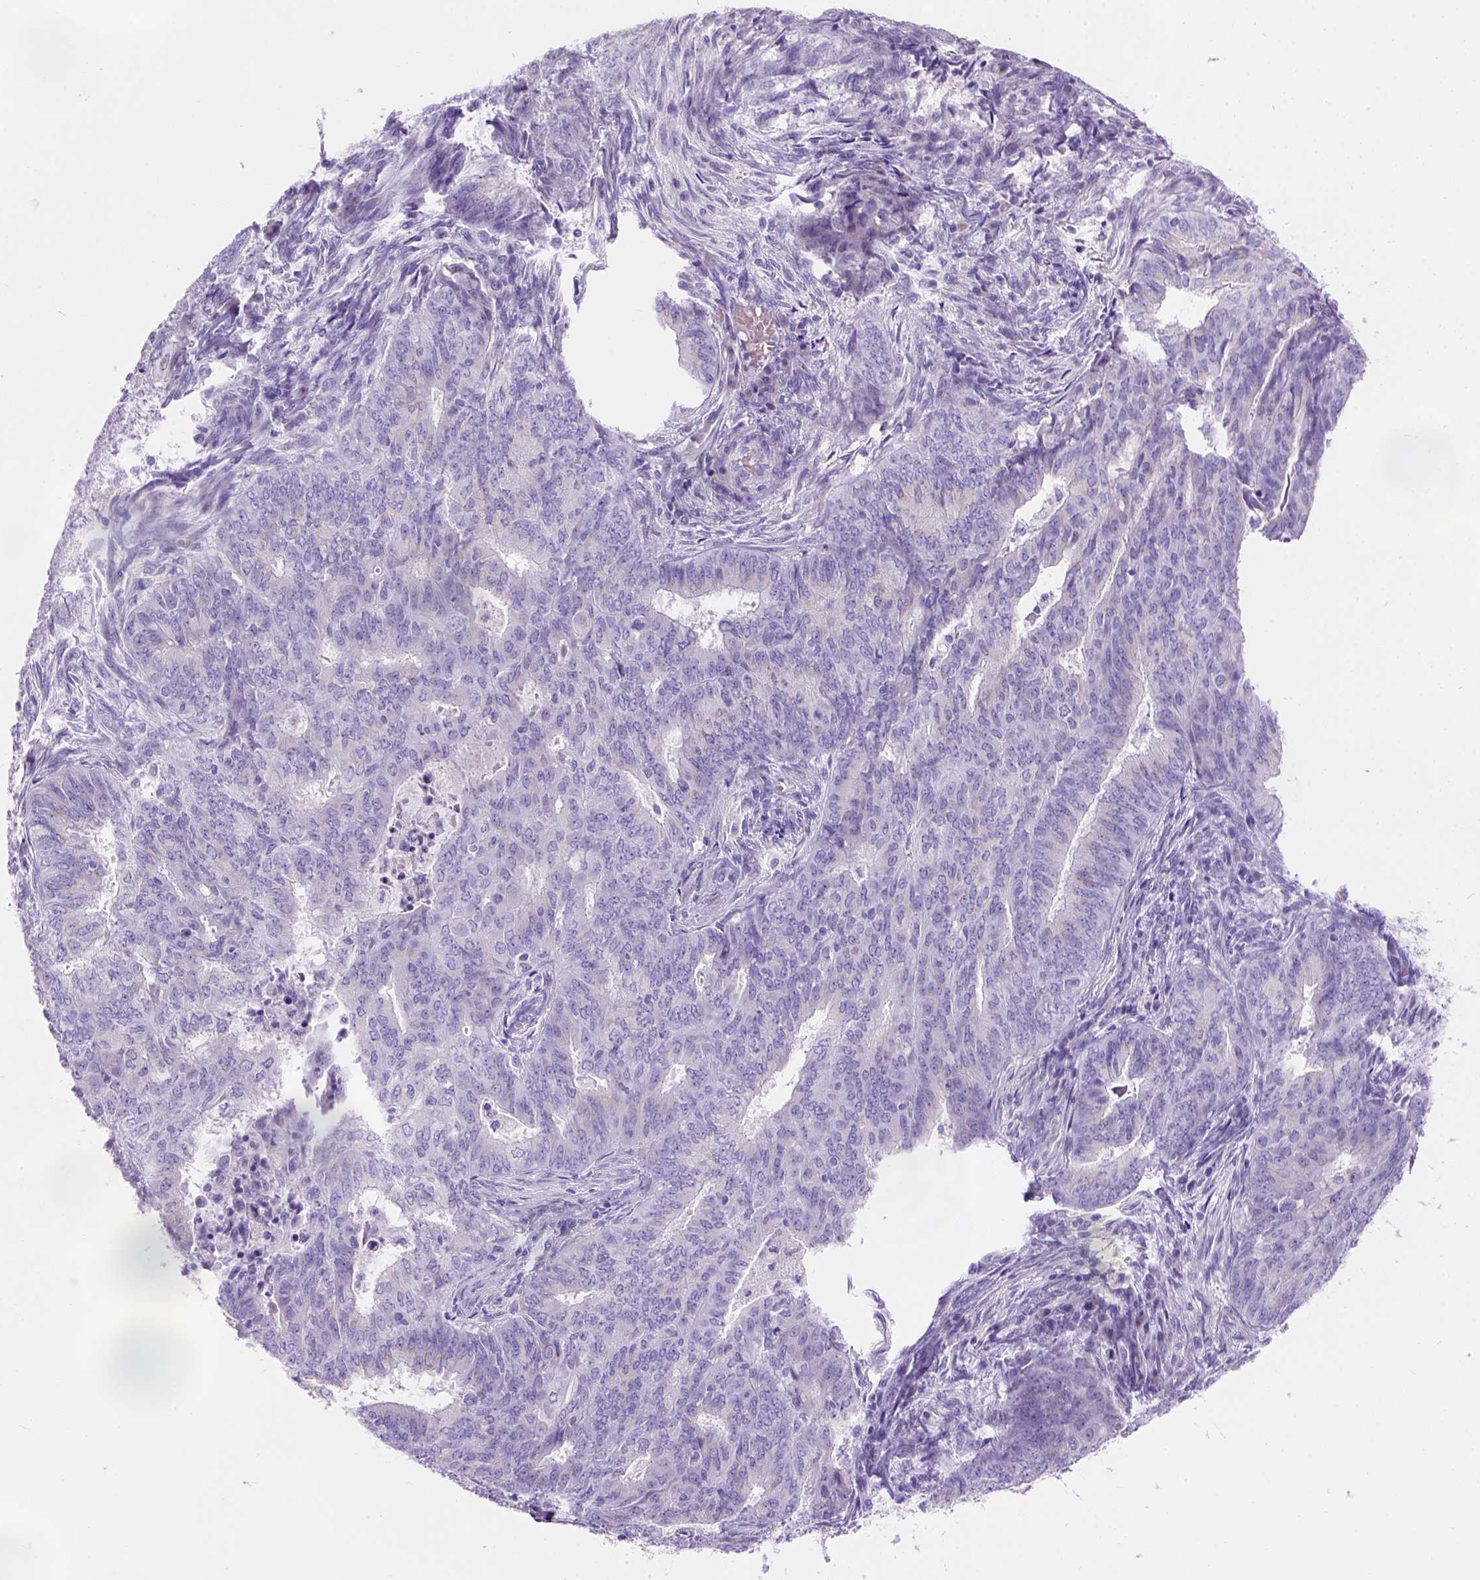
{"staining": {"intensity": "negative", "quantity": "none", "location": "none"}, "tissue": "endometrial cancer", "cell_type": "Tumor cells", "image_type": "cancer", "snomed": [{"axis": "morphology", "description": "Adenocarcinoma, NOS"}, {"axis": "topography", "description": "Endometrium"}], "caption": "Immunohistochemistry of human adenocarcinoma (endometrial) exhibits no staining in tumor cells.", "gene": "PHF7", "patient": {"sex": "female", "age": 62}}